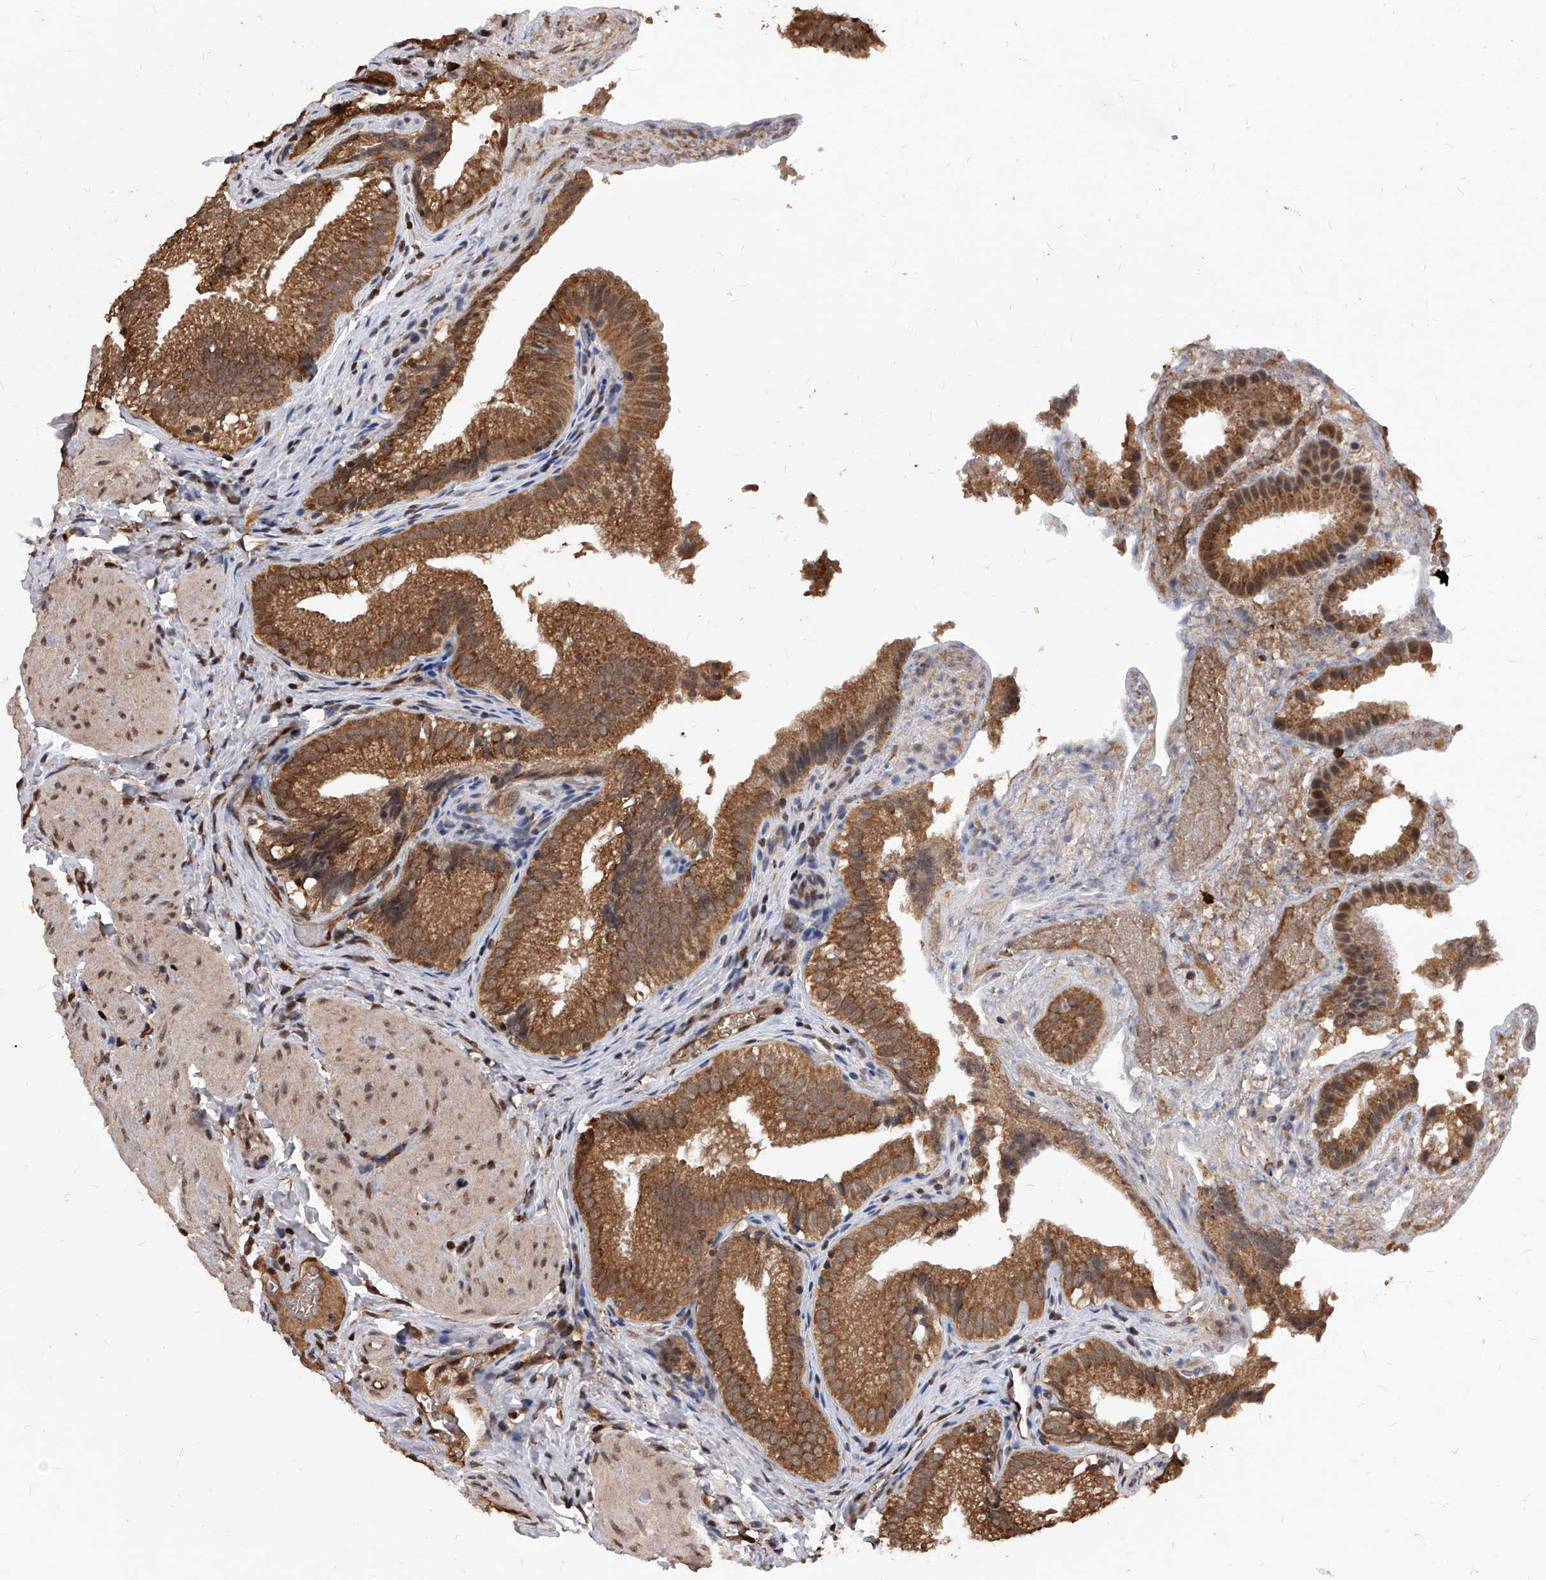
{"staining": {"intensity": "moderate", "quantity": ">75%", "location": "cytoplasmic/membranous"}, "tissue": "gallbladder", "cell_type": "Glandular cells", "image_type": "normal", "snomed": [{"axis": "morphology", "description": "Normal tissue, NOS"}, {"axis": "topography", "description": "Gallbladder"}], "caption": "Protein staining shows moderate cytoplasmic/membranous expression in about >75% of glandular cells in unremarkable gallbladder. The protein of interest is stained brown, and the nuclei are stained in blue (DAB (3,3'-diaminobenzidine) IHC with brightfield microscopy, high magnification).", "gene": "ID1", "patient": {"sex": "female", "age": 30}}